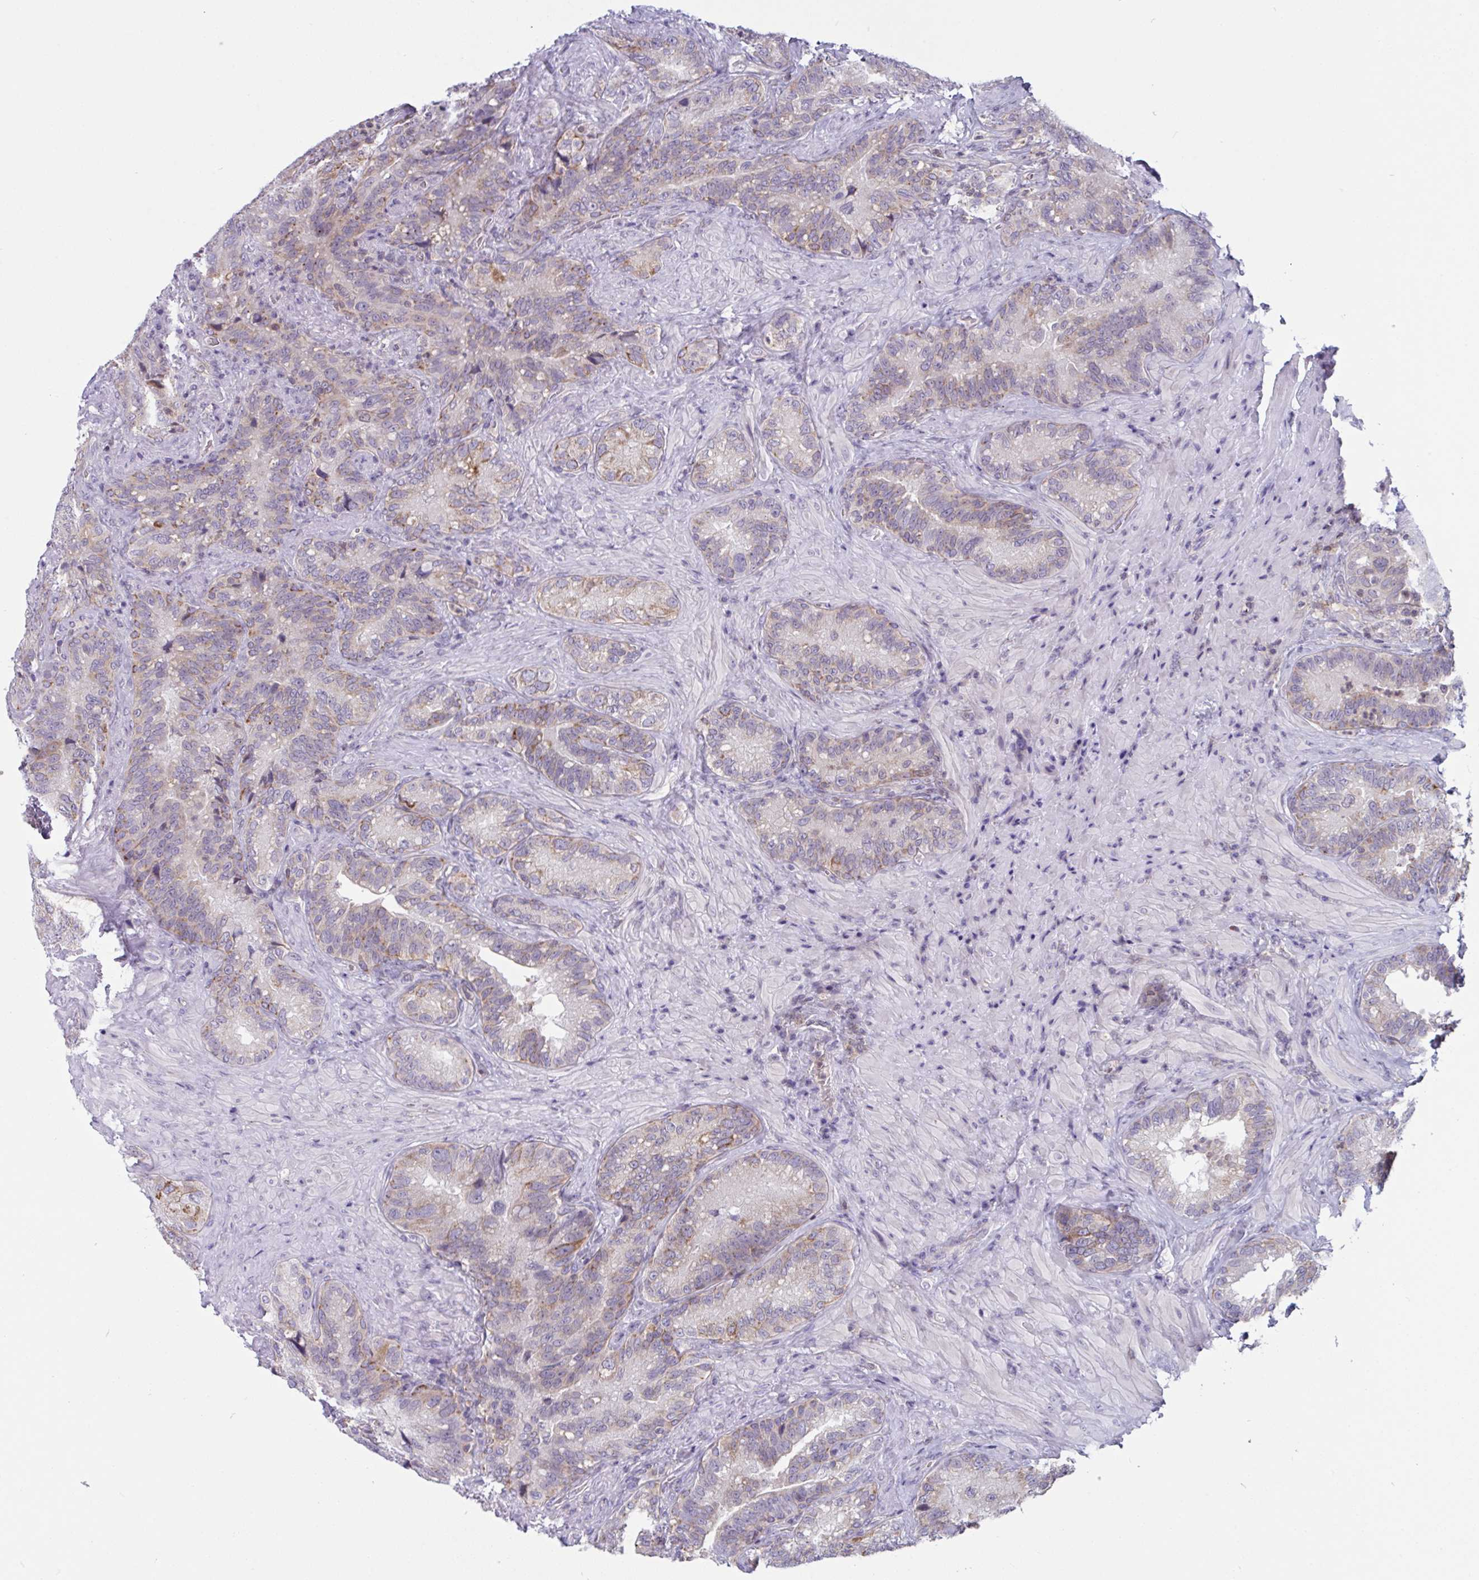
{"staining": {"intensity": "moderate", "quantity": "25%-75%", "location": "cytoplasmic/membranous"}, "tissue": "seminal vesicle", "cell_type": "Glandular cells", "image_type": "normal", "snomed": [{"axis": "morphology", "description": "Normal tissue, NOS"}, {"axis": "topography", "description": "Seminal veicle"}], "caption": "Protein staining by immunohistochemistry demonstrates moderate cytoplasmic/membranous expression in about 25%-75% of glandular cells in benign seminal vesicle.", "gene": "TANK", "patient": {"sex": "male", "age": 68}}